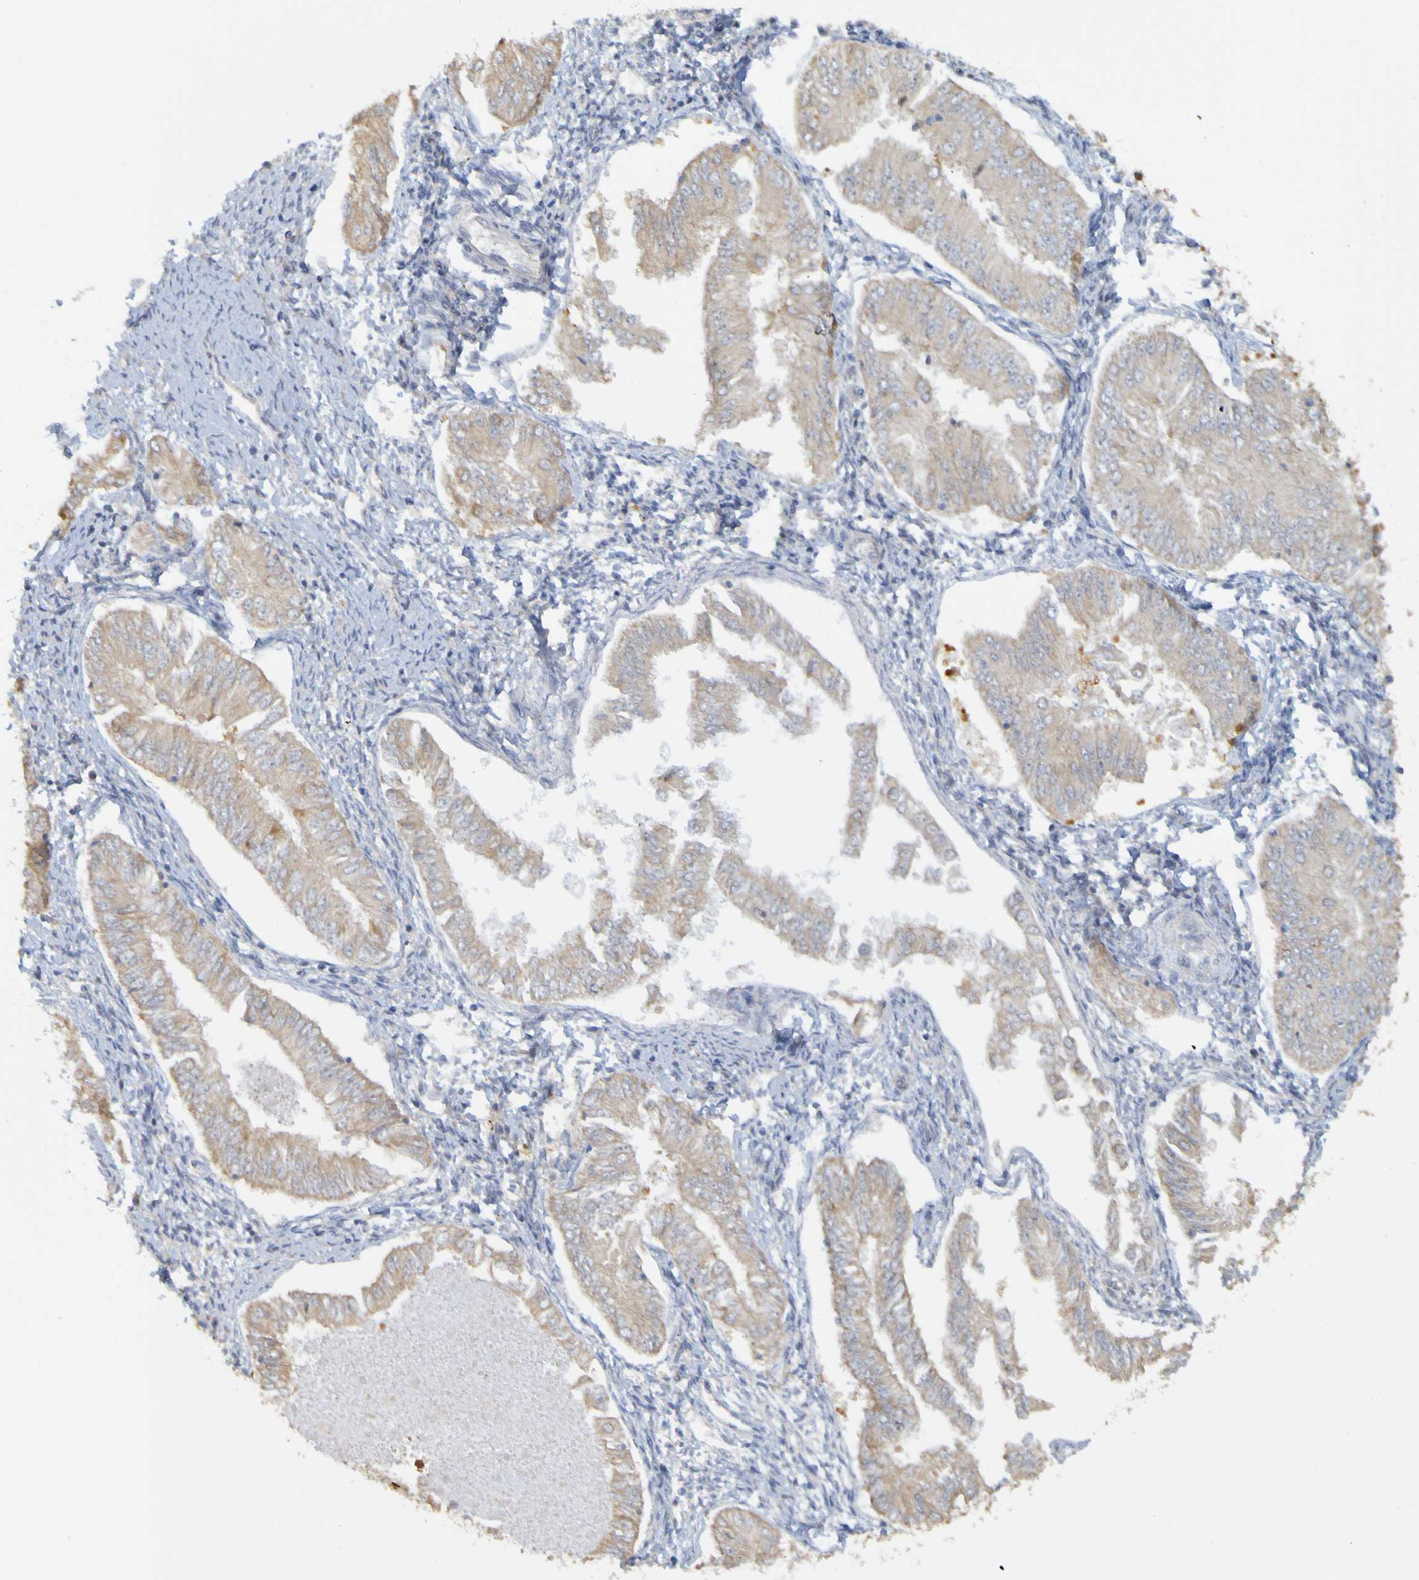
{"staining": {"intensity": "weak", "quantity": ">75%", "location": "cytoplasmic/membranous"}, "tissue": "endometrial cancer", "cell_type": "Tumor cells", "image_type": "cancer", "snomed": [{"axis": "morphology", "description": "Adenocarcinoma, NOS"}, {"axis": "topography", "description": "Endometrium"}], "caption": "This is an image of immunohistochemistry staining of adenocarcinoma (endometrial), which shows weak expression in the cytoplasmic/membranous of tumor cells.", "gene": "NAV2", "patient": {"sex": "female", "age": 53}}